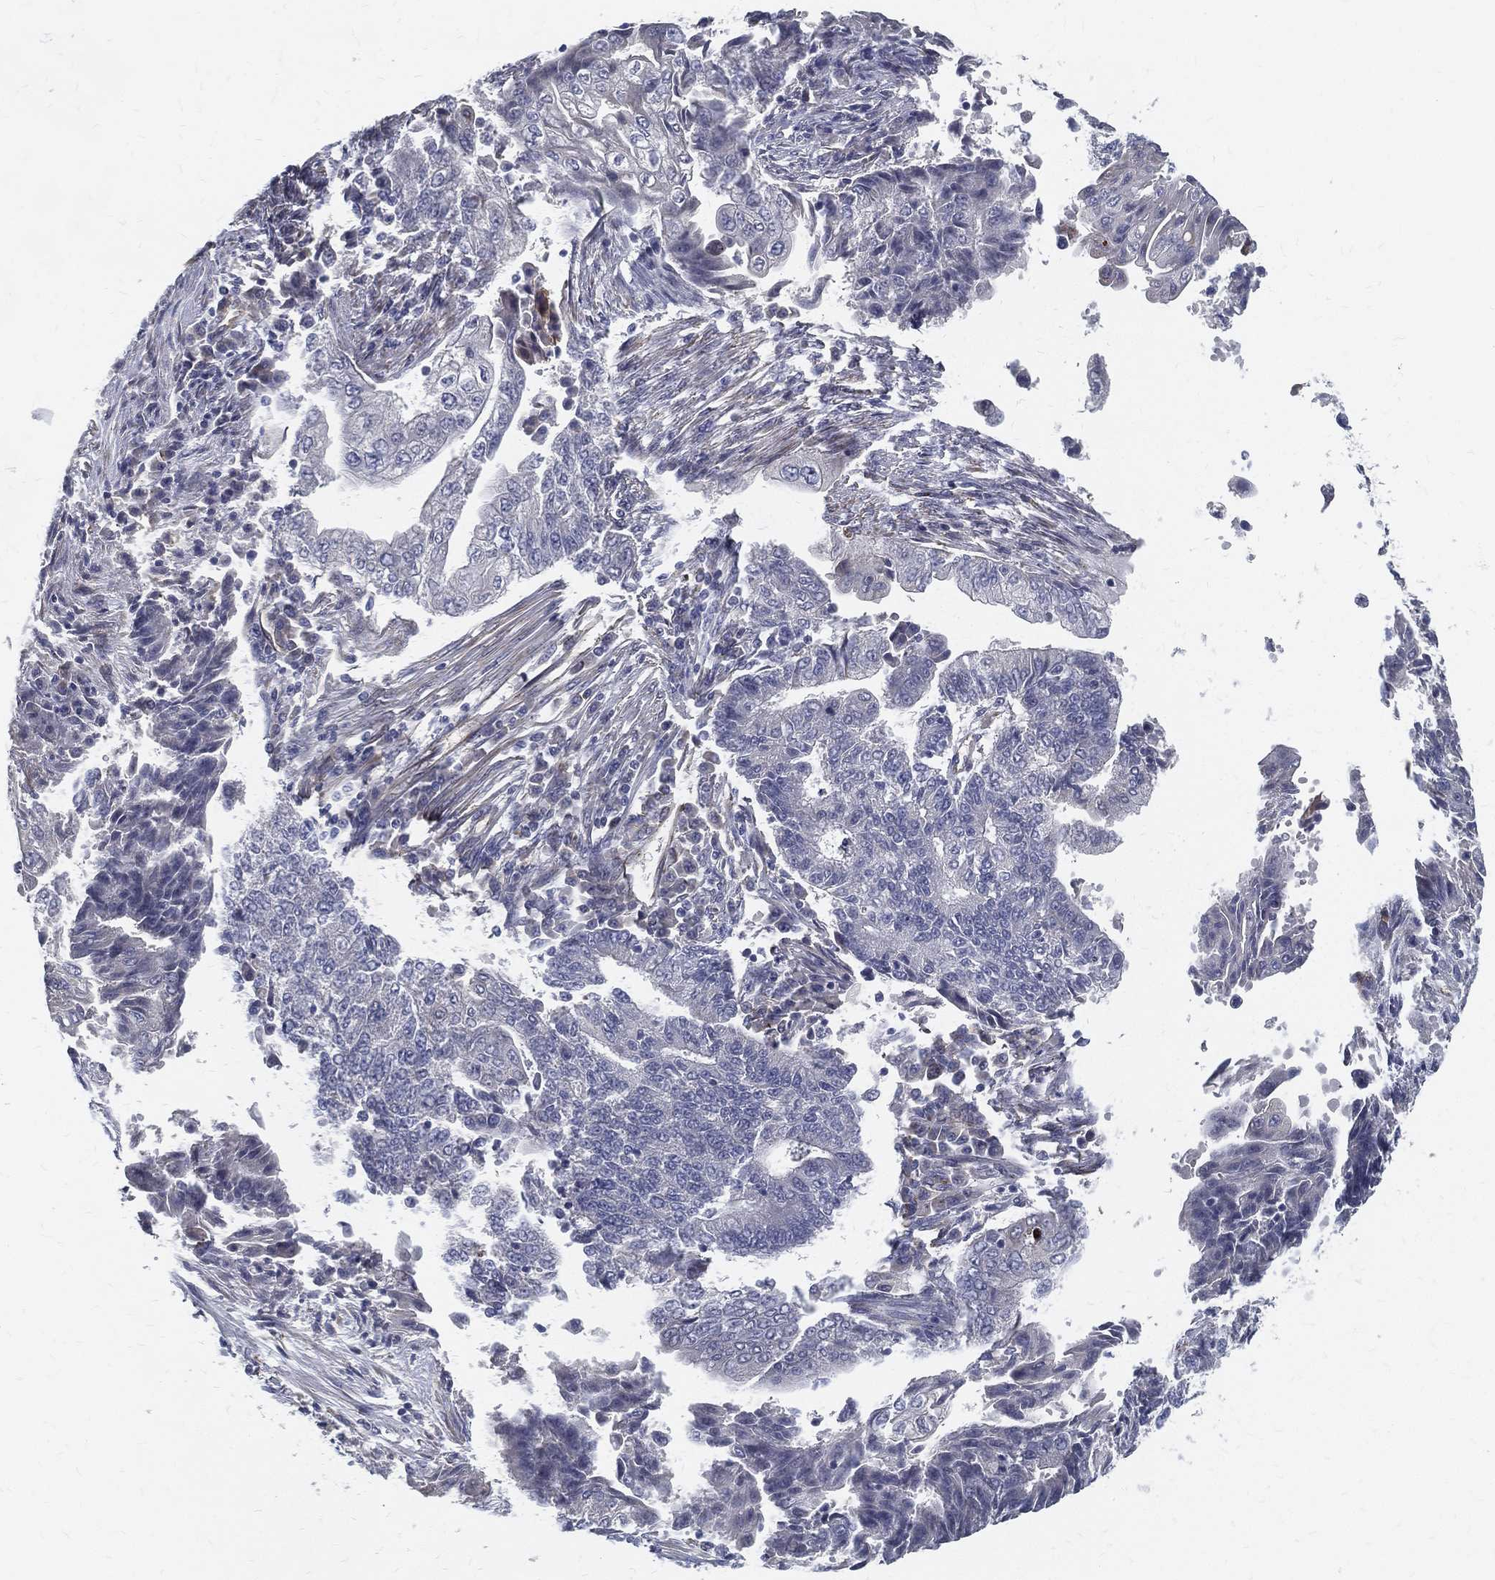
{"staining": {"intensity": "negative", "quantity": "none", "location": "none"}, "tissue": "endometrial cancer", "cell_type": "Tumor cells", "image_type": "cancer", "snomed": [{"axis": "morphology", "description": "Adenocarcinoma, NOS"}, {"axis": "topography", "description": "Uterus"}, {"axis": "topography", "description": "Endometrium"}], "caption": "IHC of endometrial adenocarcinoma demonstrates no expression in tumor cells.", "gene": "LRRC56", "patient": {"sex": "female", "age": 54}}